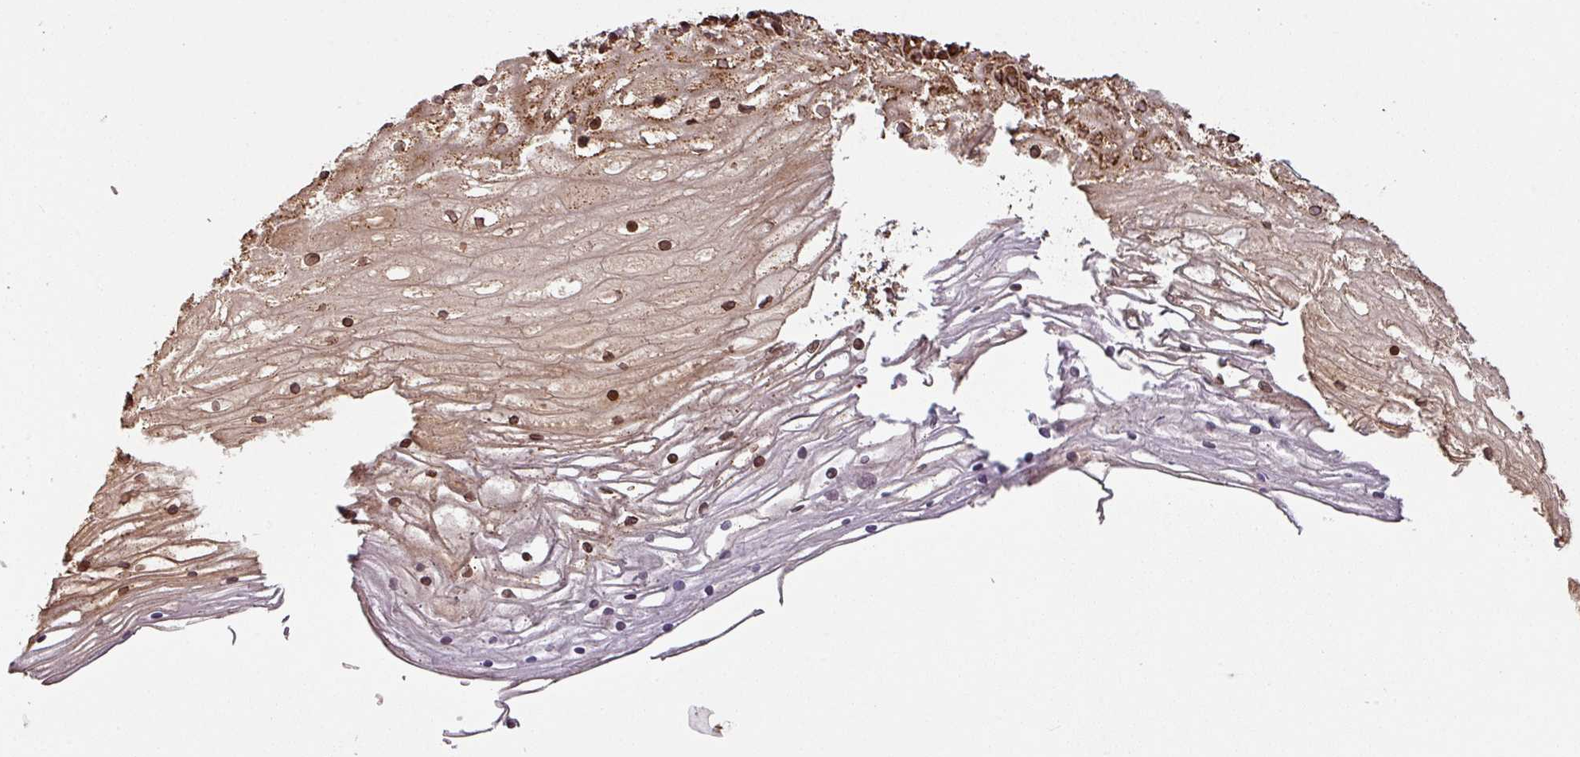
{"staining": {"intensity": "strong", "quantity": ">75%", "location": "cytoplasmic/membranous"}, "tissue": "cervix", "cell_type": "Glandular cells", "image_type": "normal", "snomed": [{"axis": "morphology", "description": "Normal tissue, NOS"}, {"axis": "topography", "description": "Cervix"}], "caption": "Protein analysis of unremarkable cervix displays strong cytoplasmic/membranous staining in approximately >75% of glandular cells. Immunohistochemistry (ihc) stains the protein of interest in brown and the nuclei are stained blue.", "gene": "TRAP1", "patient": {"sex": "female", "age": 36}}